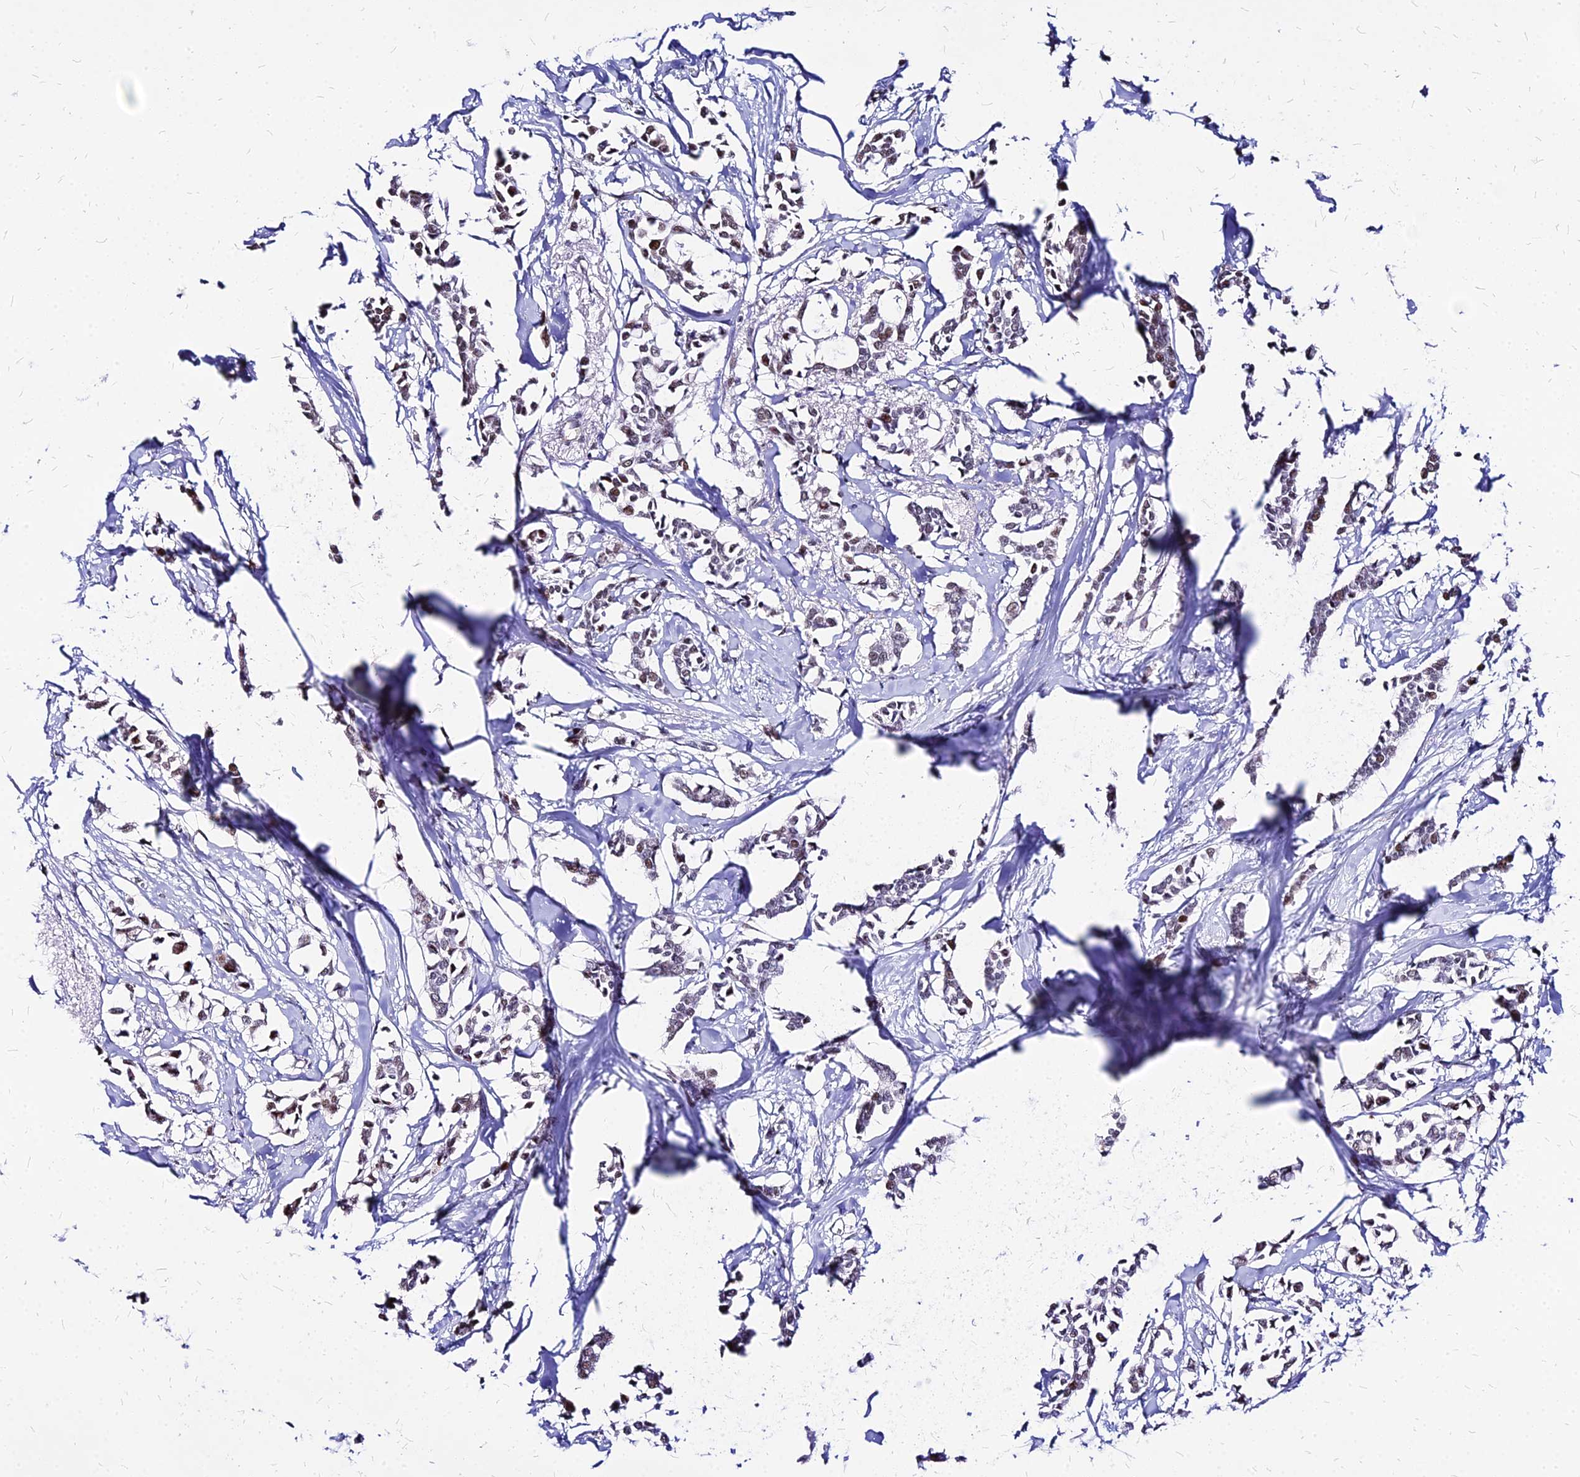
{"staining": {"intensity": "moderate", "quantity": ">75%", "location": "nuclear"}, "tissue": "breast cancer", "cell_type": "Tumor cells", "image_type": "cancer", "snomed": [{"axis": "morphology", "description": "Duct carcinoma"}, {"axis": "topography", "description": "Breast"}], "caption": "Immunohistochemical staining of breast cancer (invasive ductal carcinoma) demonstrates medium levels of moderate nuclear protein staining in approximately >75% of tumor cells.", "gene": "FDX2", "patient": {"sex": "female", "age": 41}}